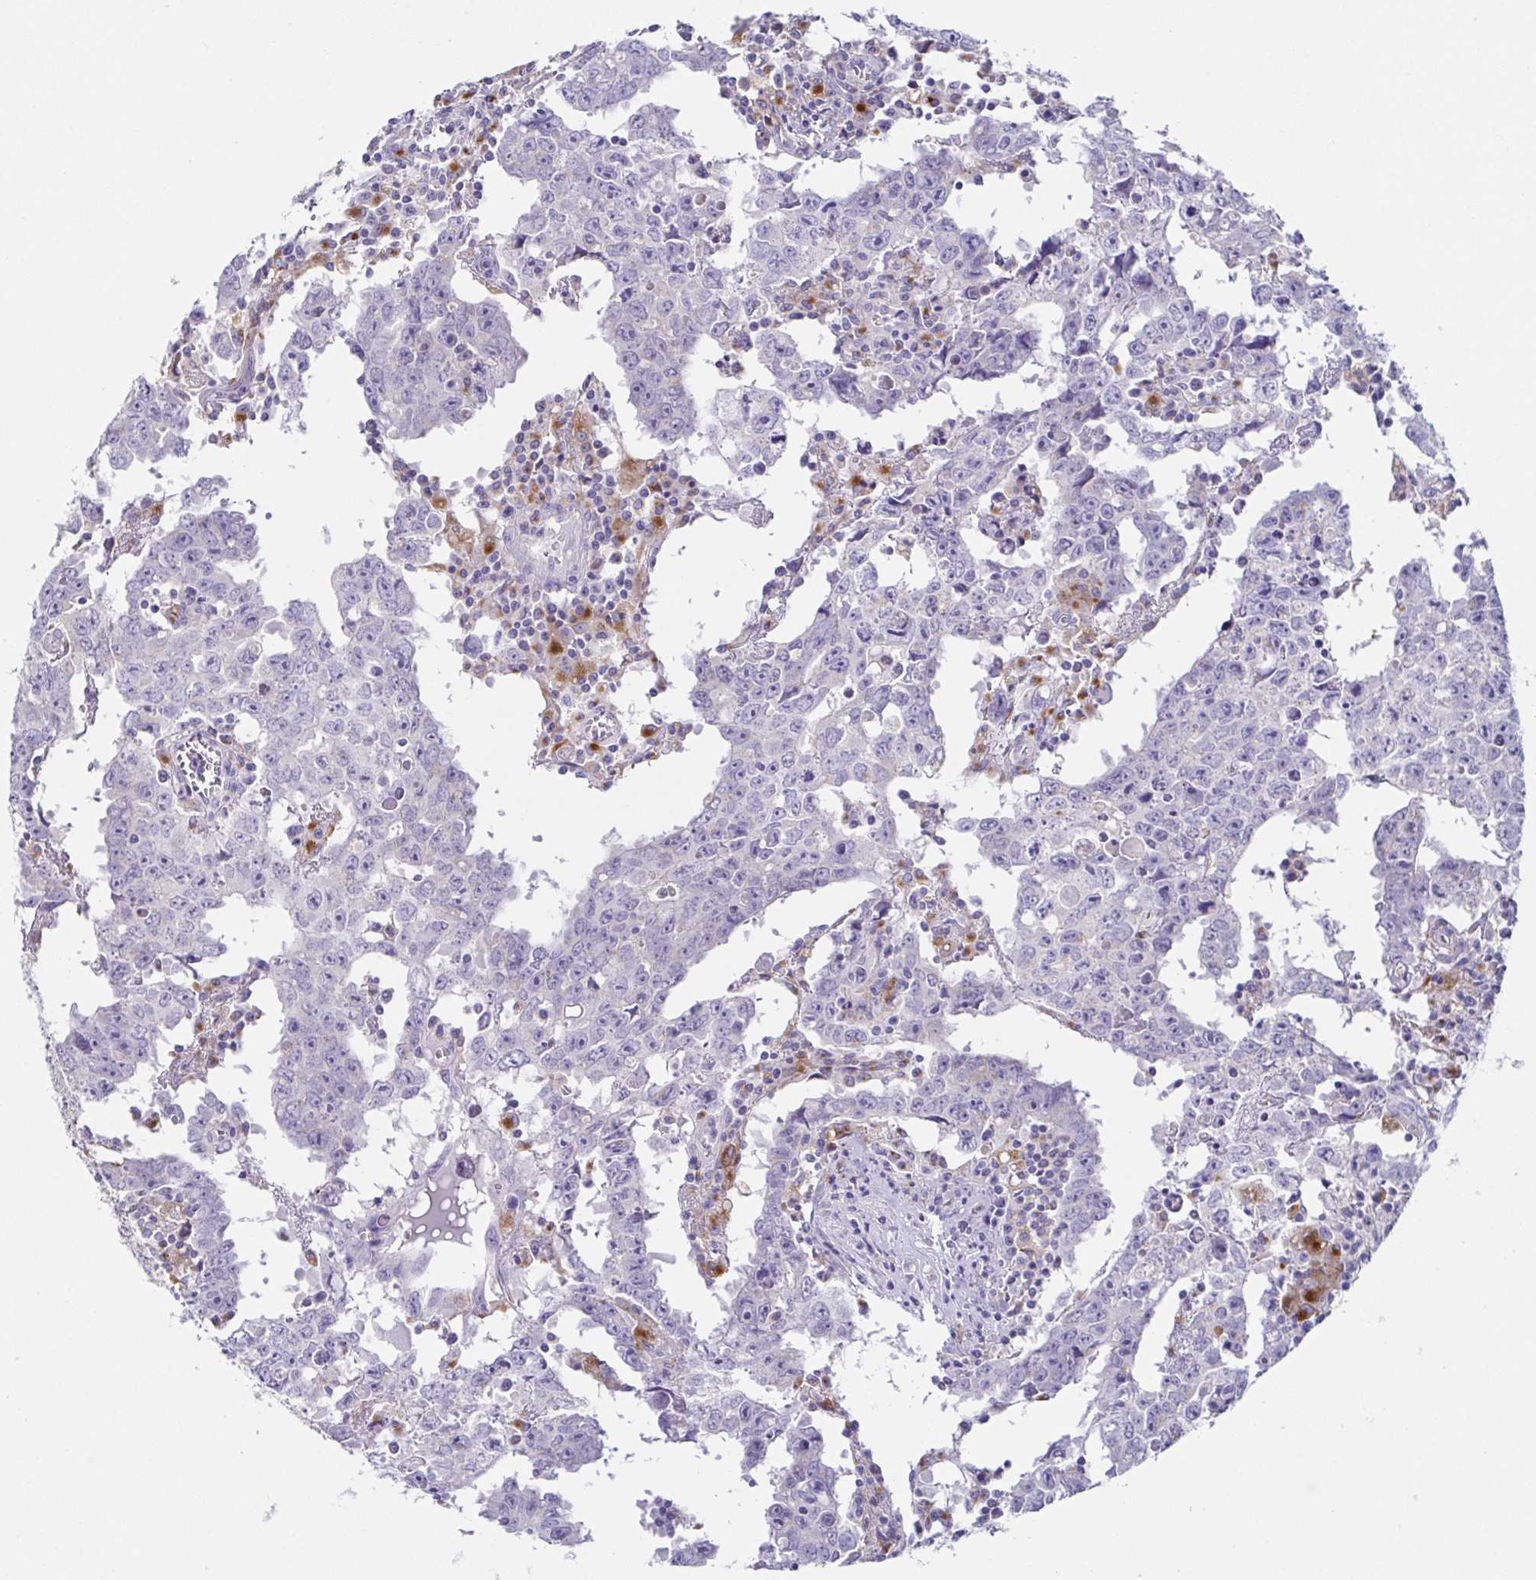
{"staining": {"intensity": "negative", "quantity": "none", "location": "none"}, "tissue": "testis cancer", "cell_type": "Tumor cells", "image_type": "cancer", "snomed": [{"axis": "morphology", "description": "Carcinoma, Embryonal, NOS"}, {"axis": "topography", "description": "Testis"}], "caption": "Immunohistochemistry image of human testis cancer stained for a protein (brown), which exhibits no expression in tumor cells.", "gene": "ATP6V1G2", "patient": {"sex": "male", "age": 22}}